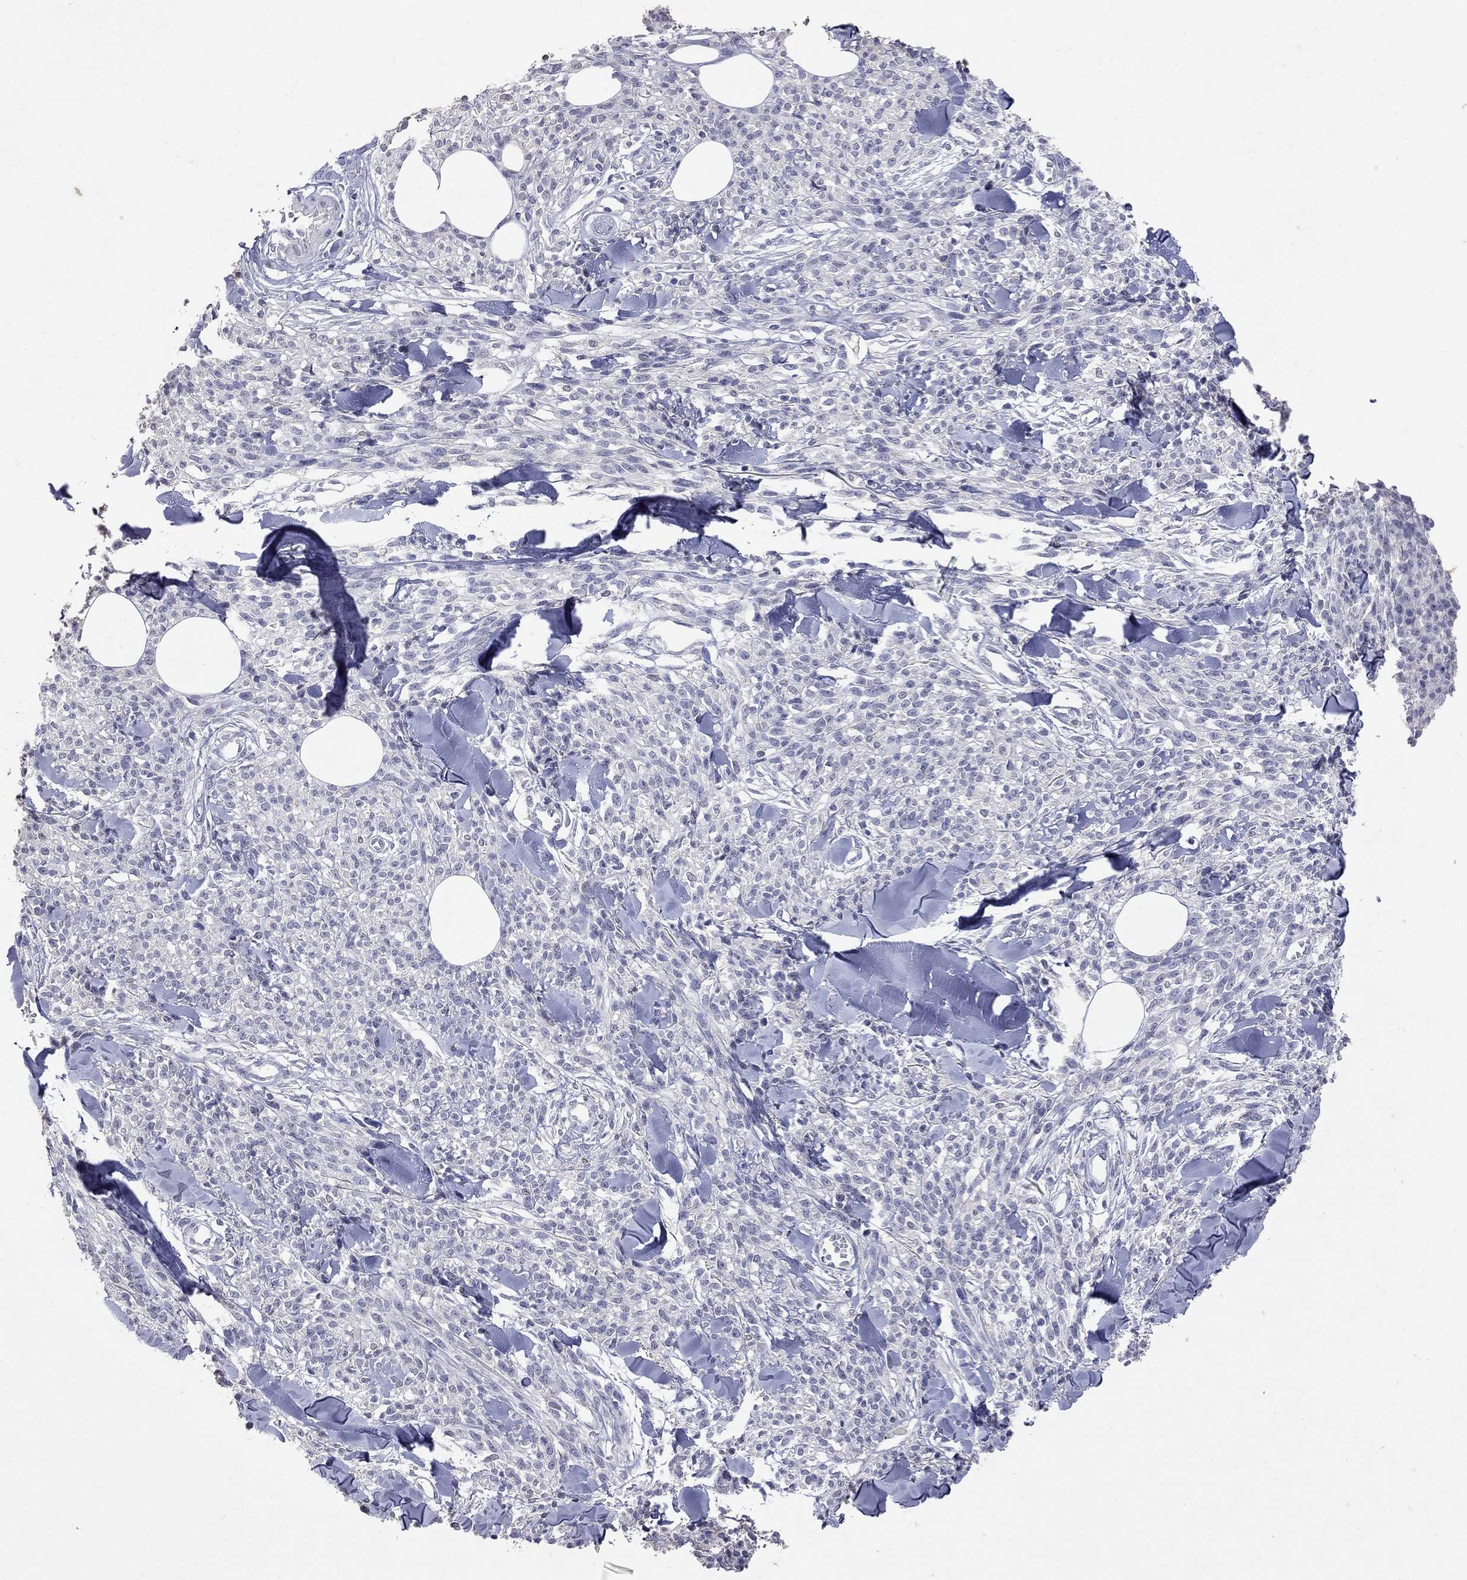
{"staining": {"intensity": "negative", "quantity": "none", "location": "none"}, "tissue": "melanoma", "cell_type": "Tumor cells", "image_type": "cancer", "snomed": [{"axis": "morphology", "description": "Malignant melanoma, NOS"}, {"axis": "topography", "description": "Skin"}, {"axis": "topography", "description": "Skin of trunk"}], "caption": "This is an IHC image of malignant melanoma. There is no staining in tumor cells.", "gene": "NOS2", "patient": {"sex": "male", "age": 74}}